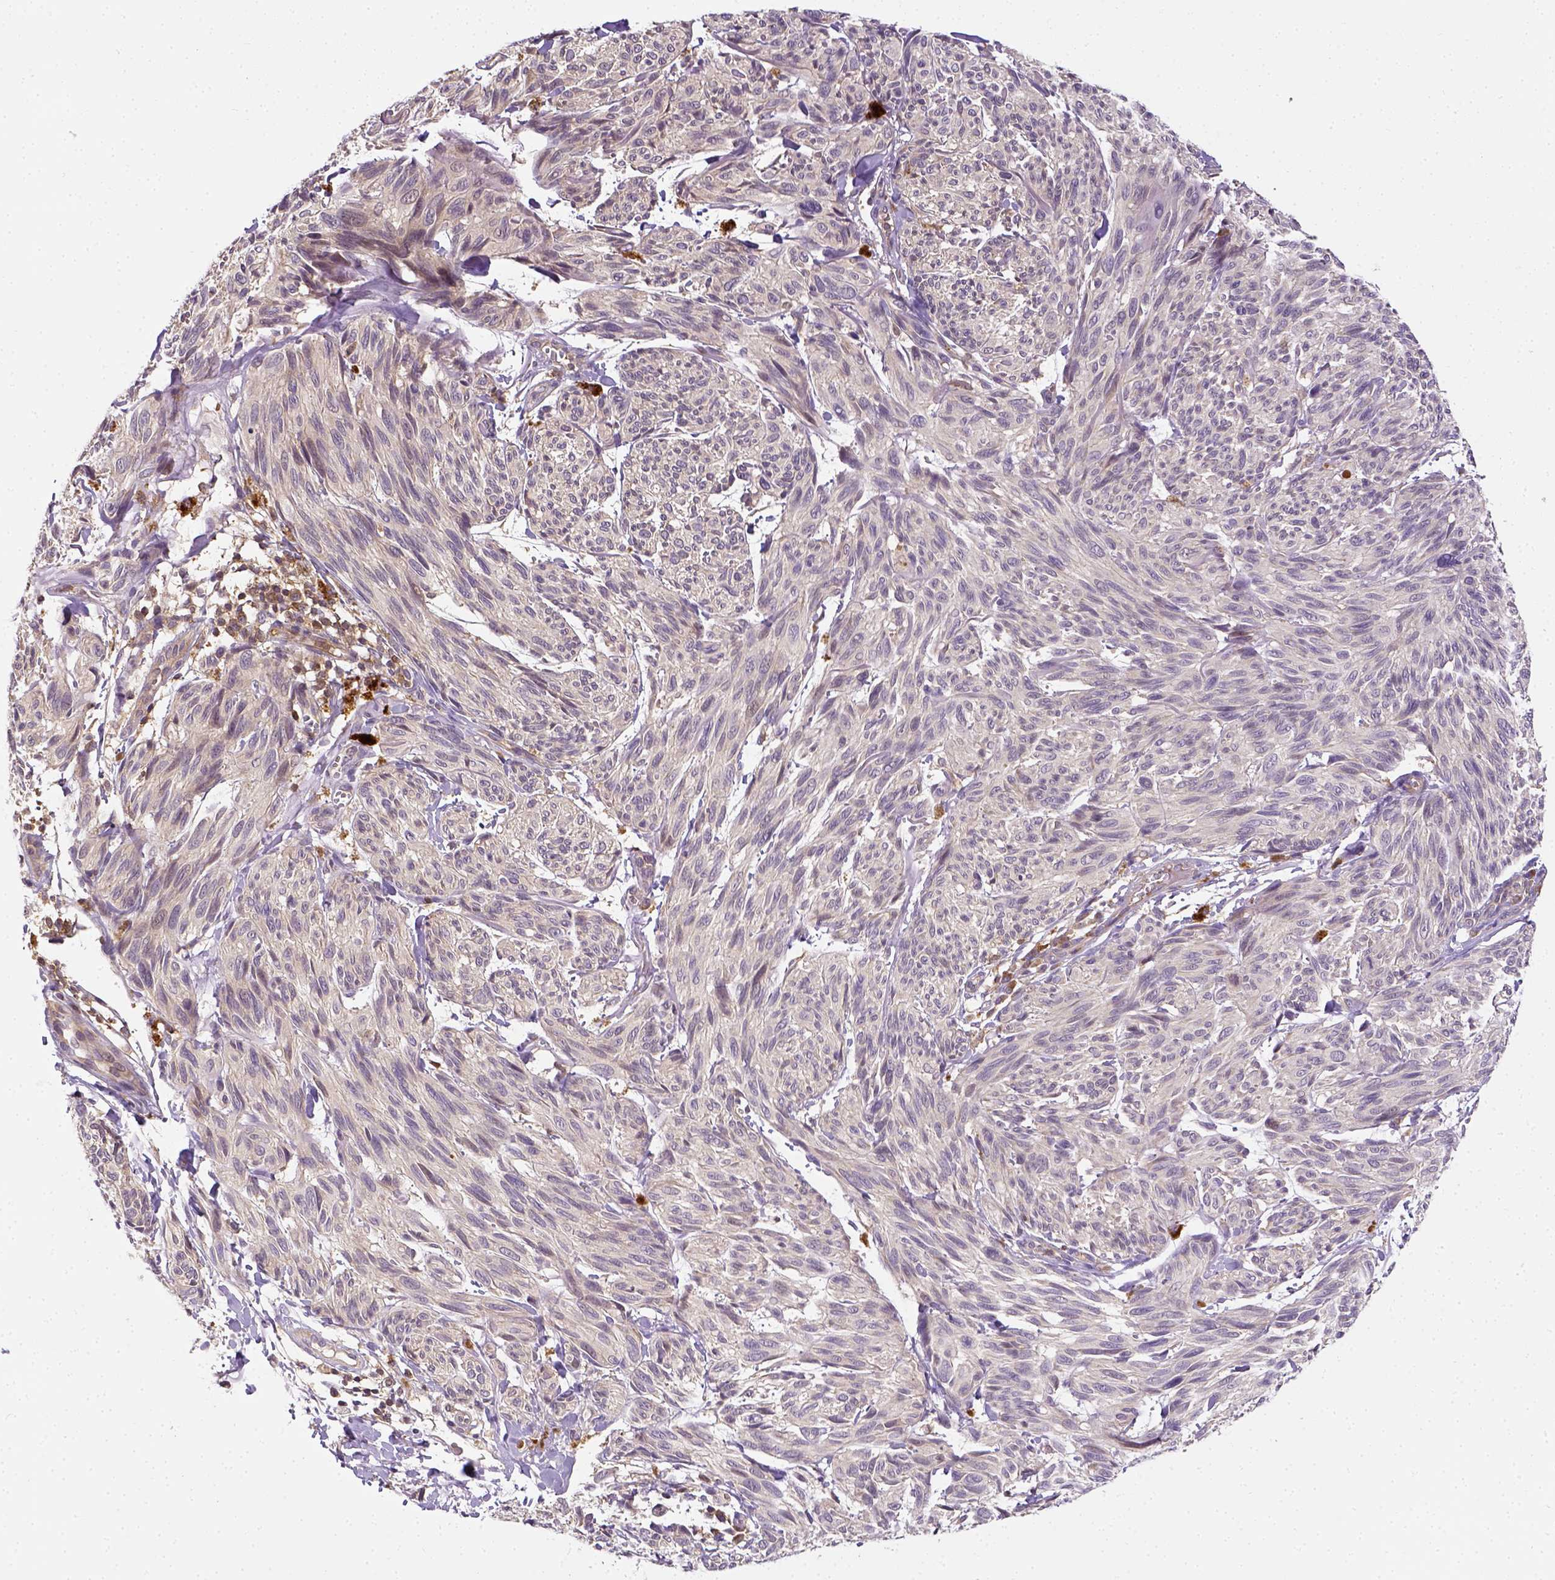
{"staining": {"intensity": "negative", "quantity": "none", "location": "none"}, "tissue": "melanoma", "cell_type": "Tumor cells", "image_type": "cancer", "snomed": [{"axis": "morphology", "description": "Malignant melanoma, NOS"}, {"axis": "topography", "description": "Skin"}], "caption": "This is an IHC photomicrograph of malignant melanoma. There is no positivity in tumor cells.", "gene": "MATK", "patient": {"sex": "male", "age": 79}}